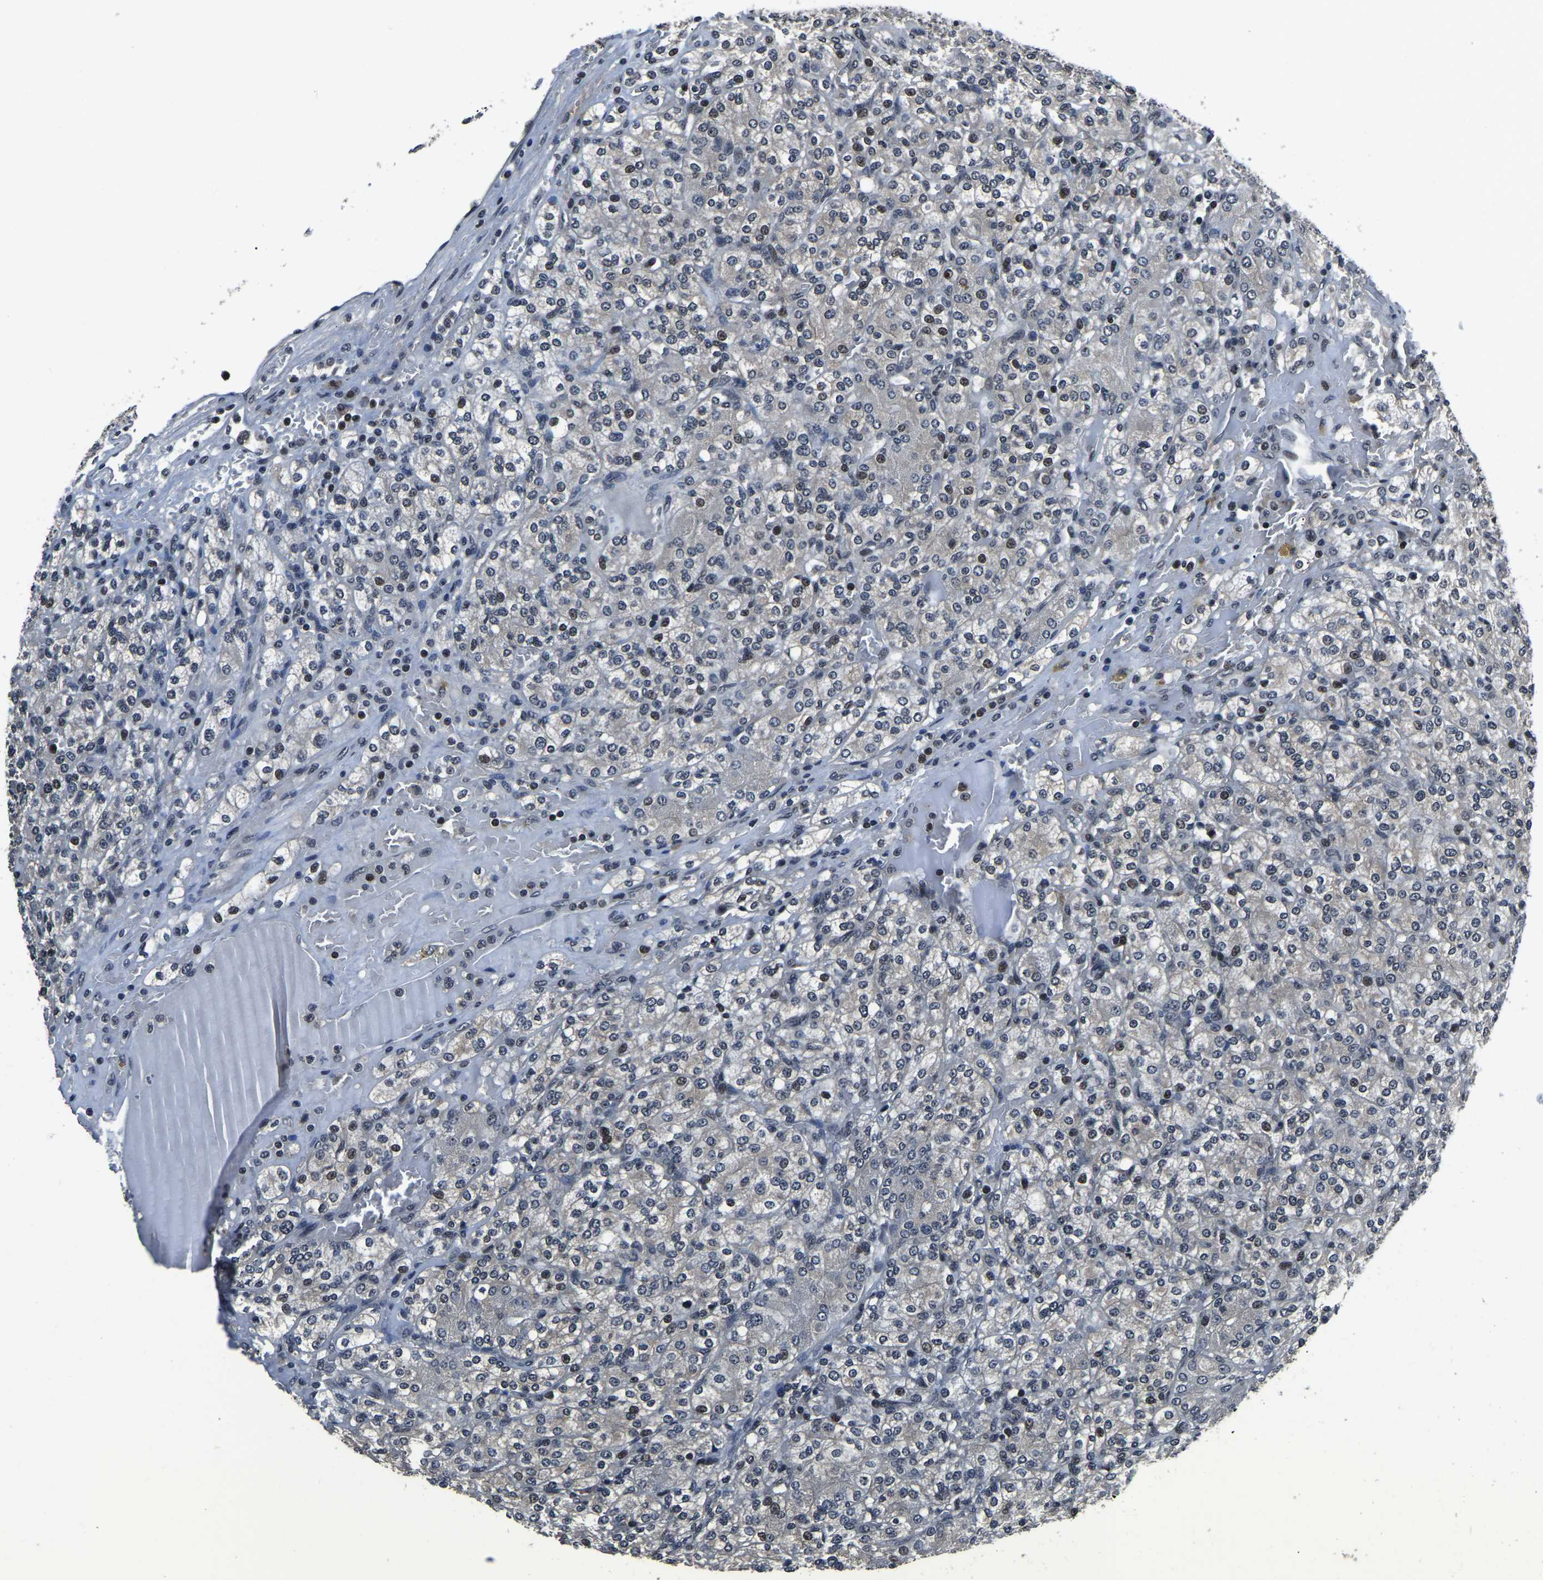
{"staining": {"intensity": "weak", "quantity": "25%-75%", "location": "nuclear"}, "tissue": "renal cancer", "cell_type": "Tumor cells", "image_type": "cancer", "snomed": [{"axis": "morphology", "description": "Adenocarcinoma, NOS"}, {"axis": "topography", "description": "Kidney"}], "caption": "The micrograph reveals staining of renal cancer (adenocarcinoma), revealing weak nuclear protein staining (brown color) within tumor cells.", "gene": "ANKIB1", "patient": {"sex": "male", "age": 77}}